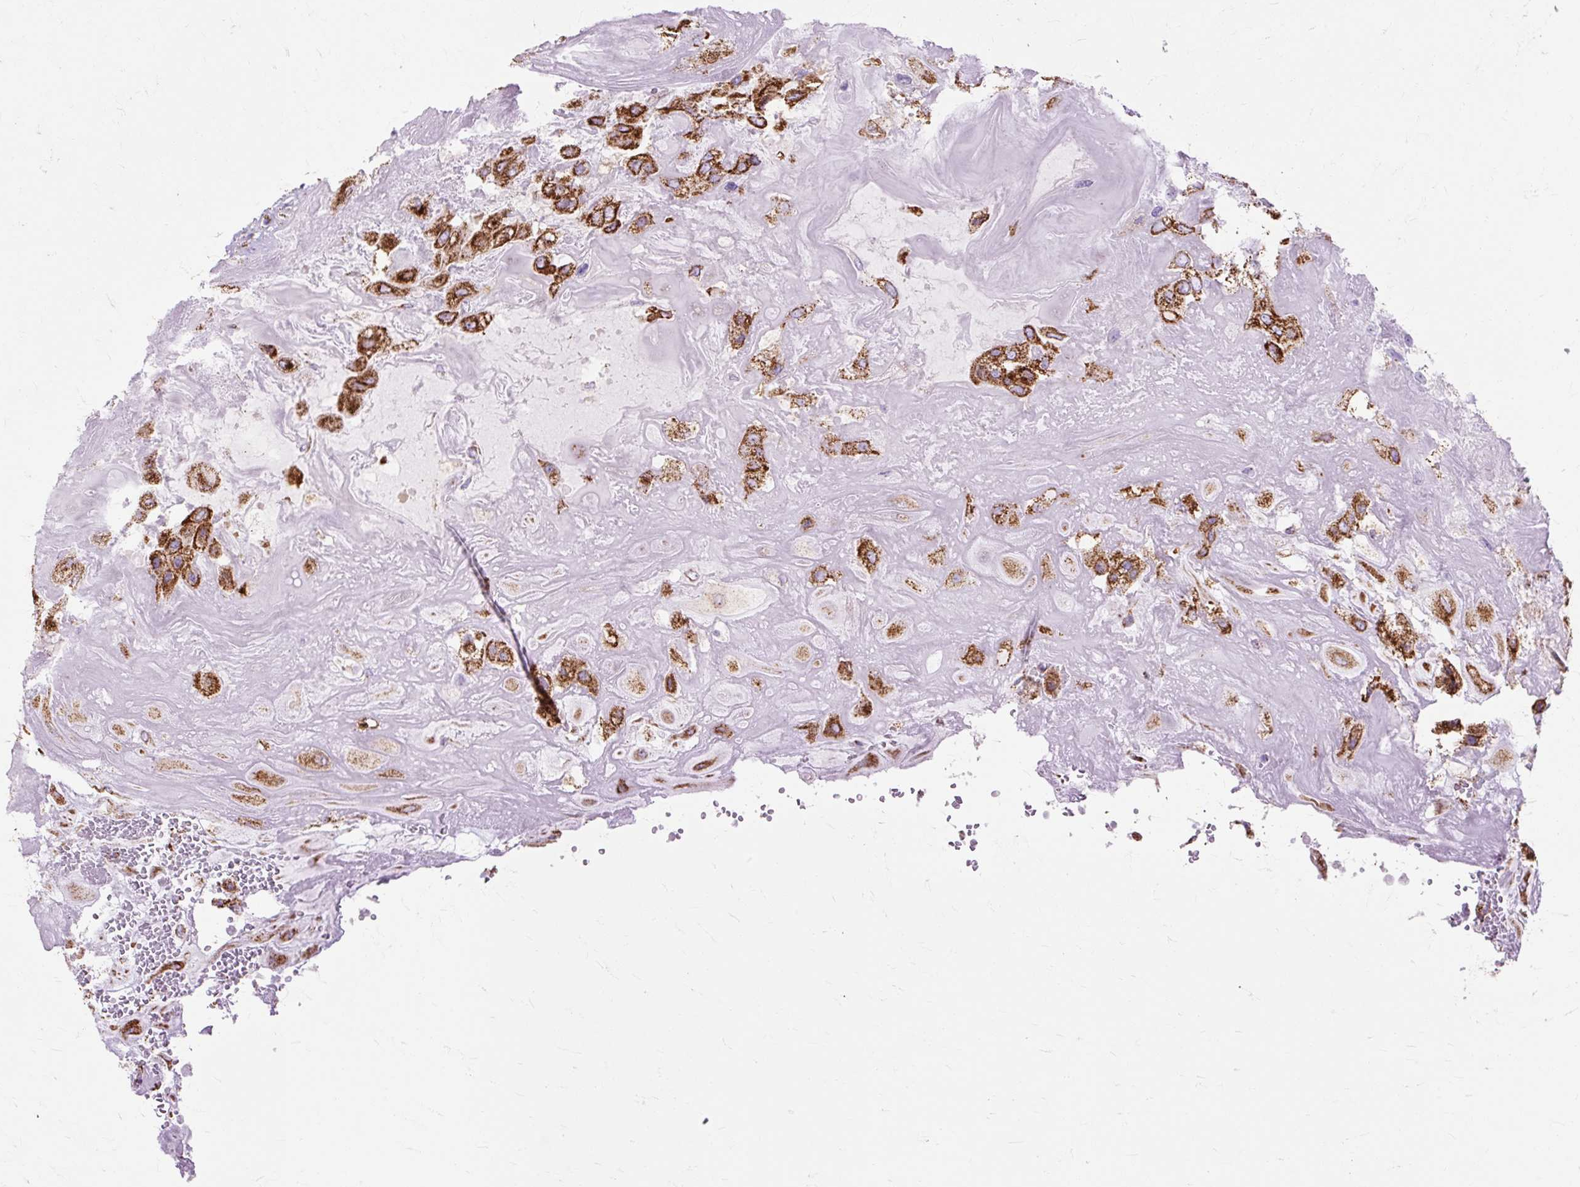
{"staining": {"intensity": "strong", "quantity": ">75%", "location": "cytoplasmic/membranous"}, "tissue": "placenta", "cell_type": "Decidual cells", "image_type": "normal", "snomed": [{"axis": "morphology", "description": "Normal tissue, NOS"}, {"axis": "topography", "description": "Placenta"}], "caption": "IHC (DAB) staining of normal human placenta reveals strong cytoplasmic/membranous protein expression in about >75% of decidual cells.", "gene": "DLAT", "patient": {"sex": "female", "age": 32}}